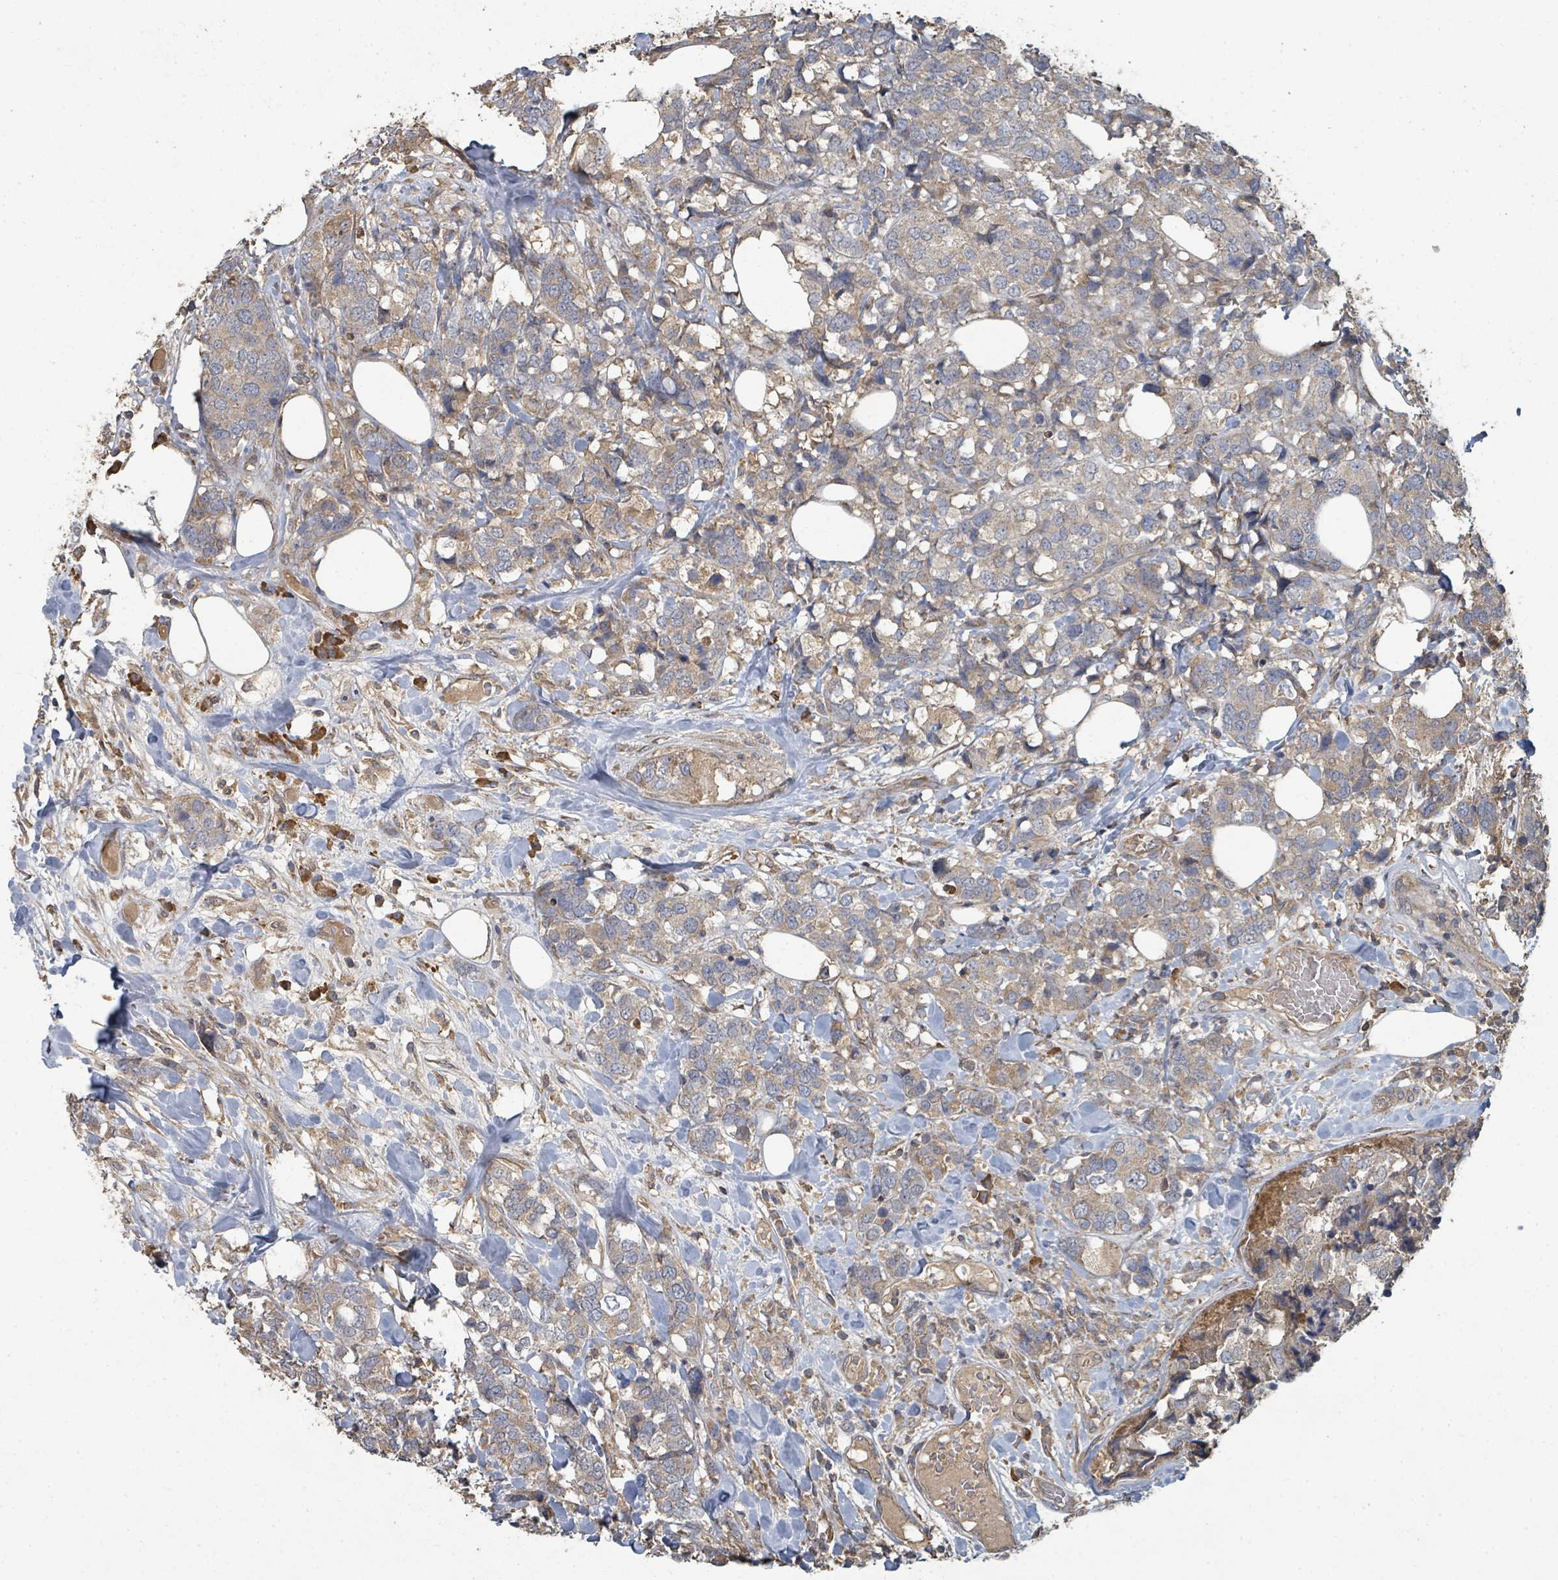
{"staining": {"intensity": "weak", "quantity": ">75%", "location": "cytoplasmic/membranous"}, "tissue": "breast cancer", "cell_type": "Tumor cells", "image_type": "cancer", "snomed": [{"axis": "morphology", "description": "Lobular carcinoma"}, {"axis": "topography", "description": "Breast"}], "caption": "Immunohistochemical staining of human lobular carcinoma (breast) displays weak cytoplasmic/membranous protein positivity in about >75% of tumor cells. (Brightfield microscopy of DAB IHC at high magnification).", "gene": "WDFY1", "patient": {"sex": "female", "age": 59}}